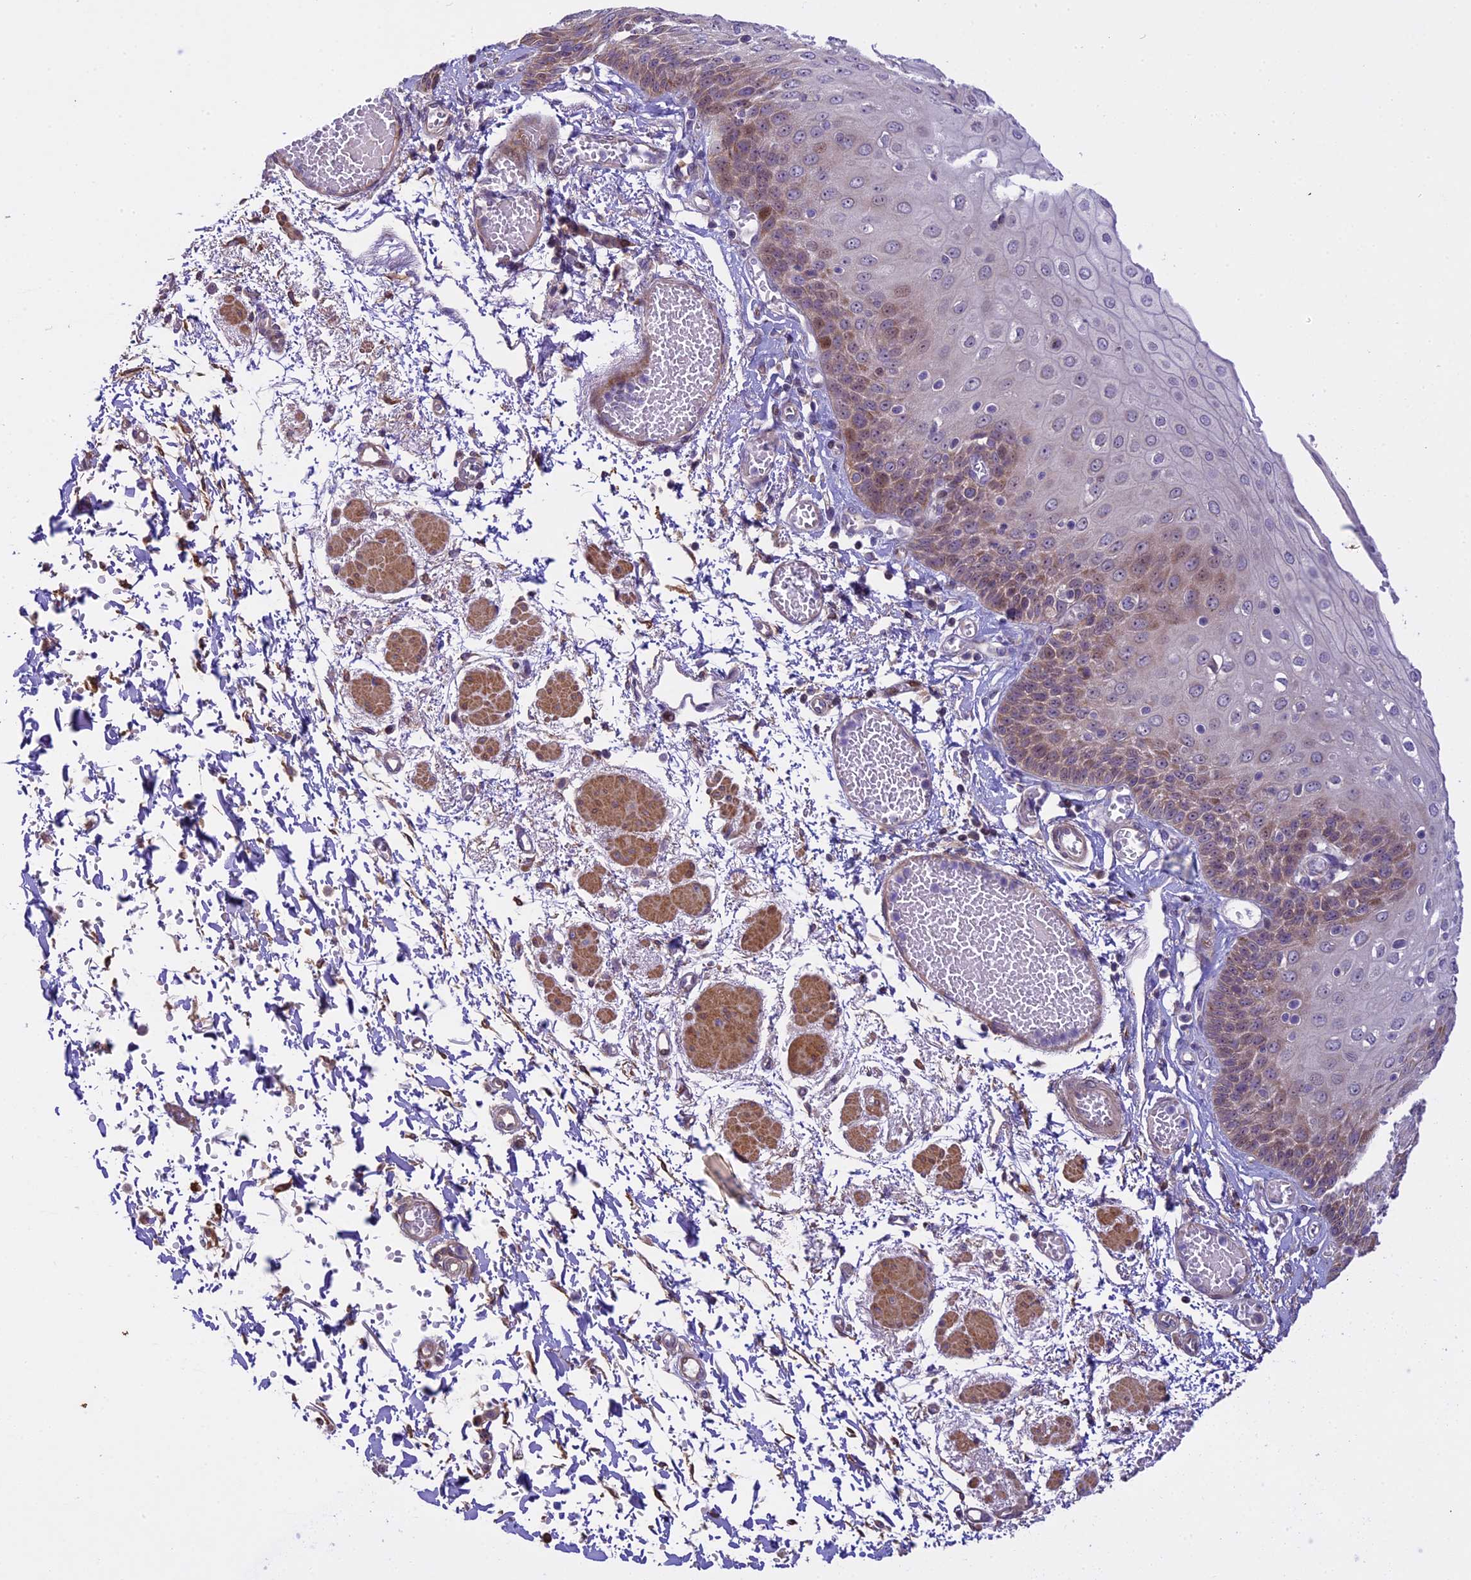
{"staining": {"intensity": "moderate", "quantity": "25%-75%", "location": "cytoplasmic/membranous"}, "tissue": "esophagus", "cell_type": "Squamous epithelial cells", "image_type": "normal", "snomed": [{"axis": "morphology", "description": "Normal tissue, NOS"}, {"axis": "topography", "description": "Esophagus"}], "caption": "Immunohistochemical staining of unremarkable human esophagus shows moderate cytoplasmic/membranous protein expression in about 25%-75% of squamous epithelial cells.", "gene": "SPIRE1", "patient": {"sex": "male", "age": 81}}